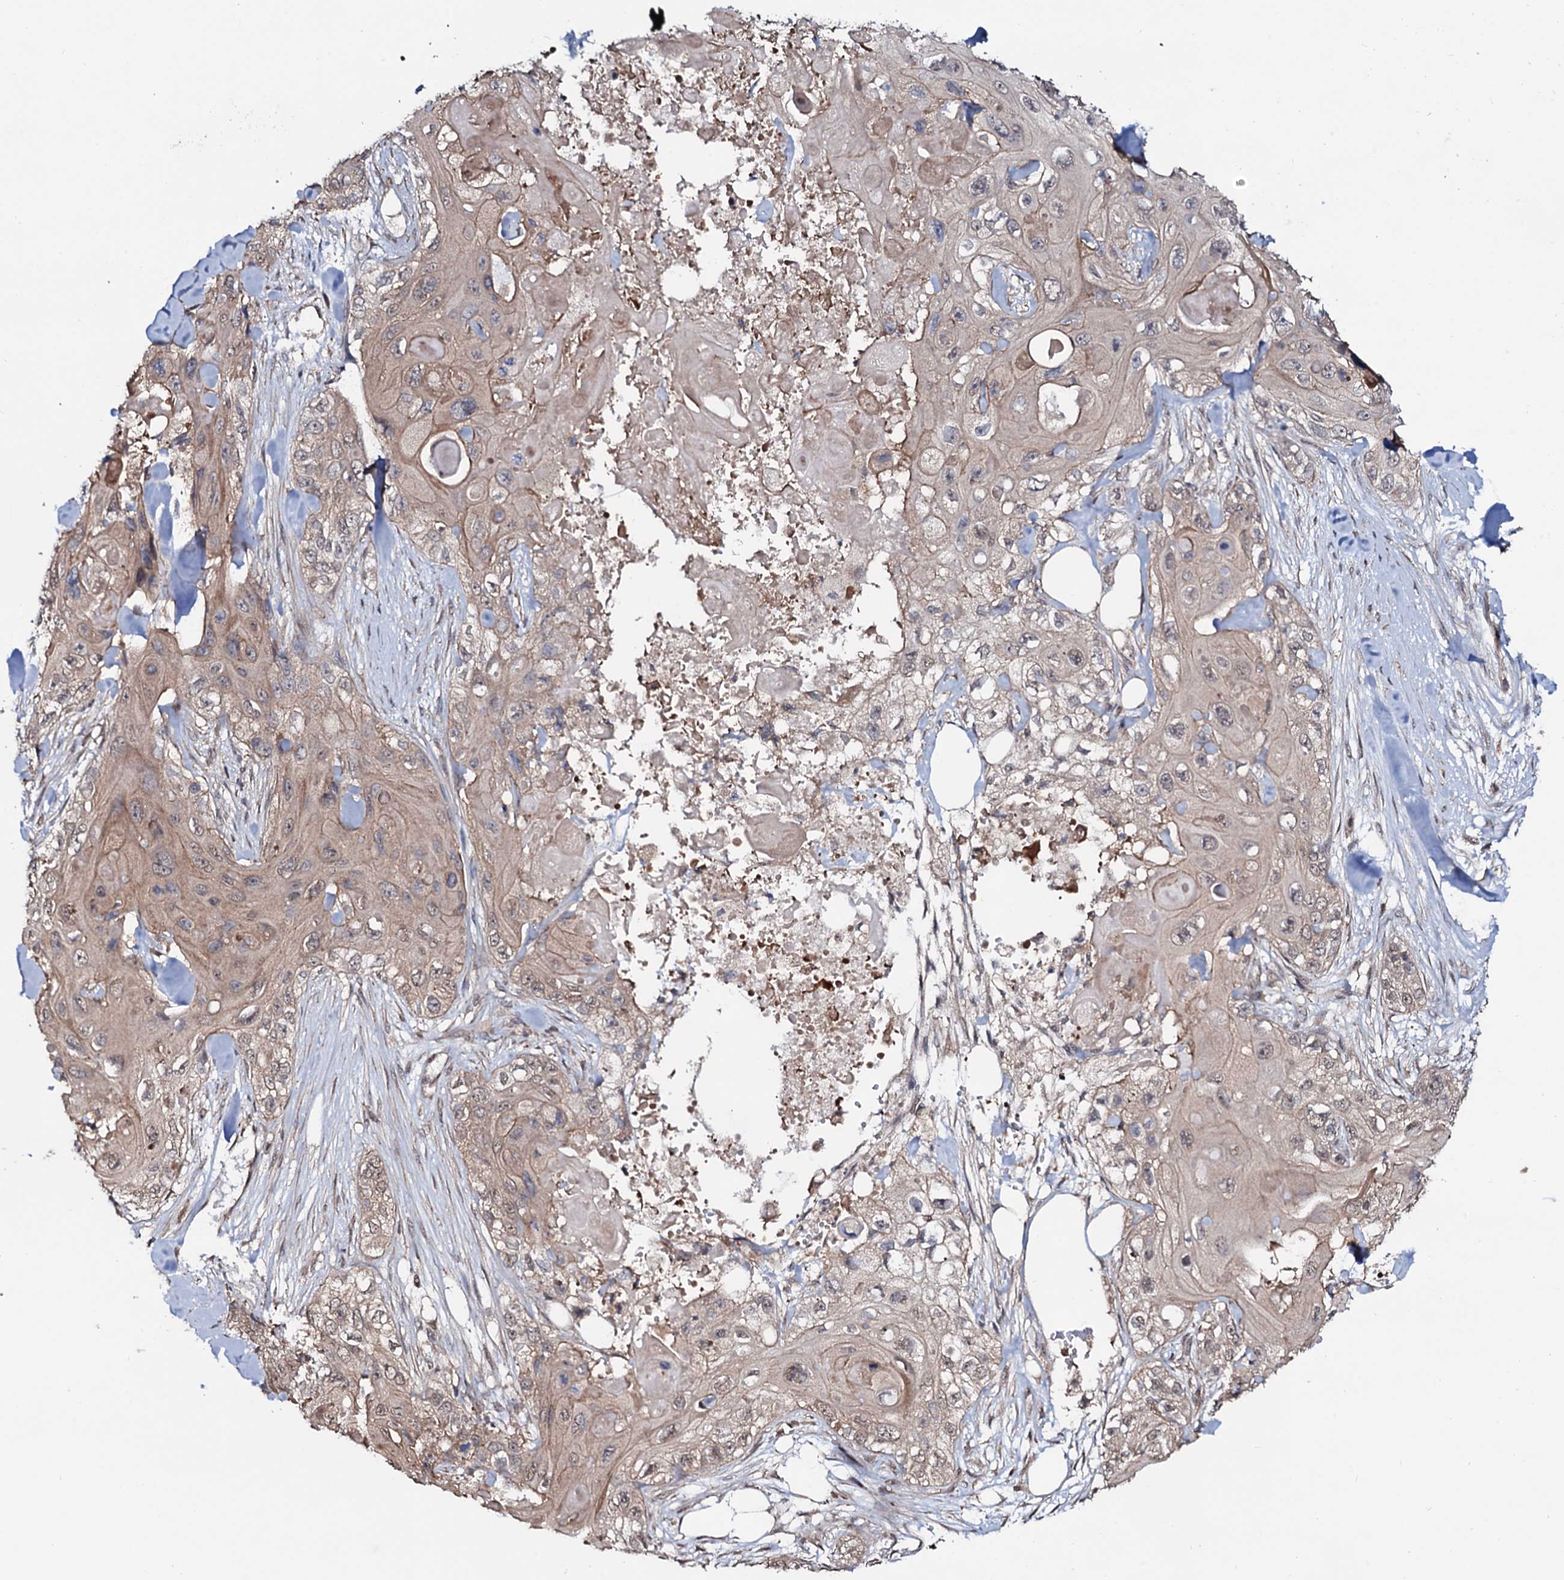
{"staining": {"intensity": "weak", "quantity": ">75%", "location": "cytoplasmic/membranous,nuclear"}, "tissue": "skin cancer", "cell_type": "Tumor cells", "image_type": "cancer", "snomed": [{"axis": "morphology", "description": "Normal tissue, NOS"}, {"axis": "morphology", "description": "Squamous cell carcinoma, NOS"}, {"axis": "topography", "description": "Skin"}], "caption": "Skin cancer (squamous cell carcinoma) stained with a protein marker displays weak staining in tumor cells.", "gene": "COG6", "patient": {"sex": "male", "age": 72}}